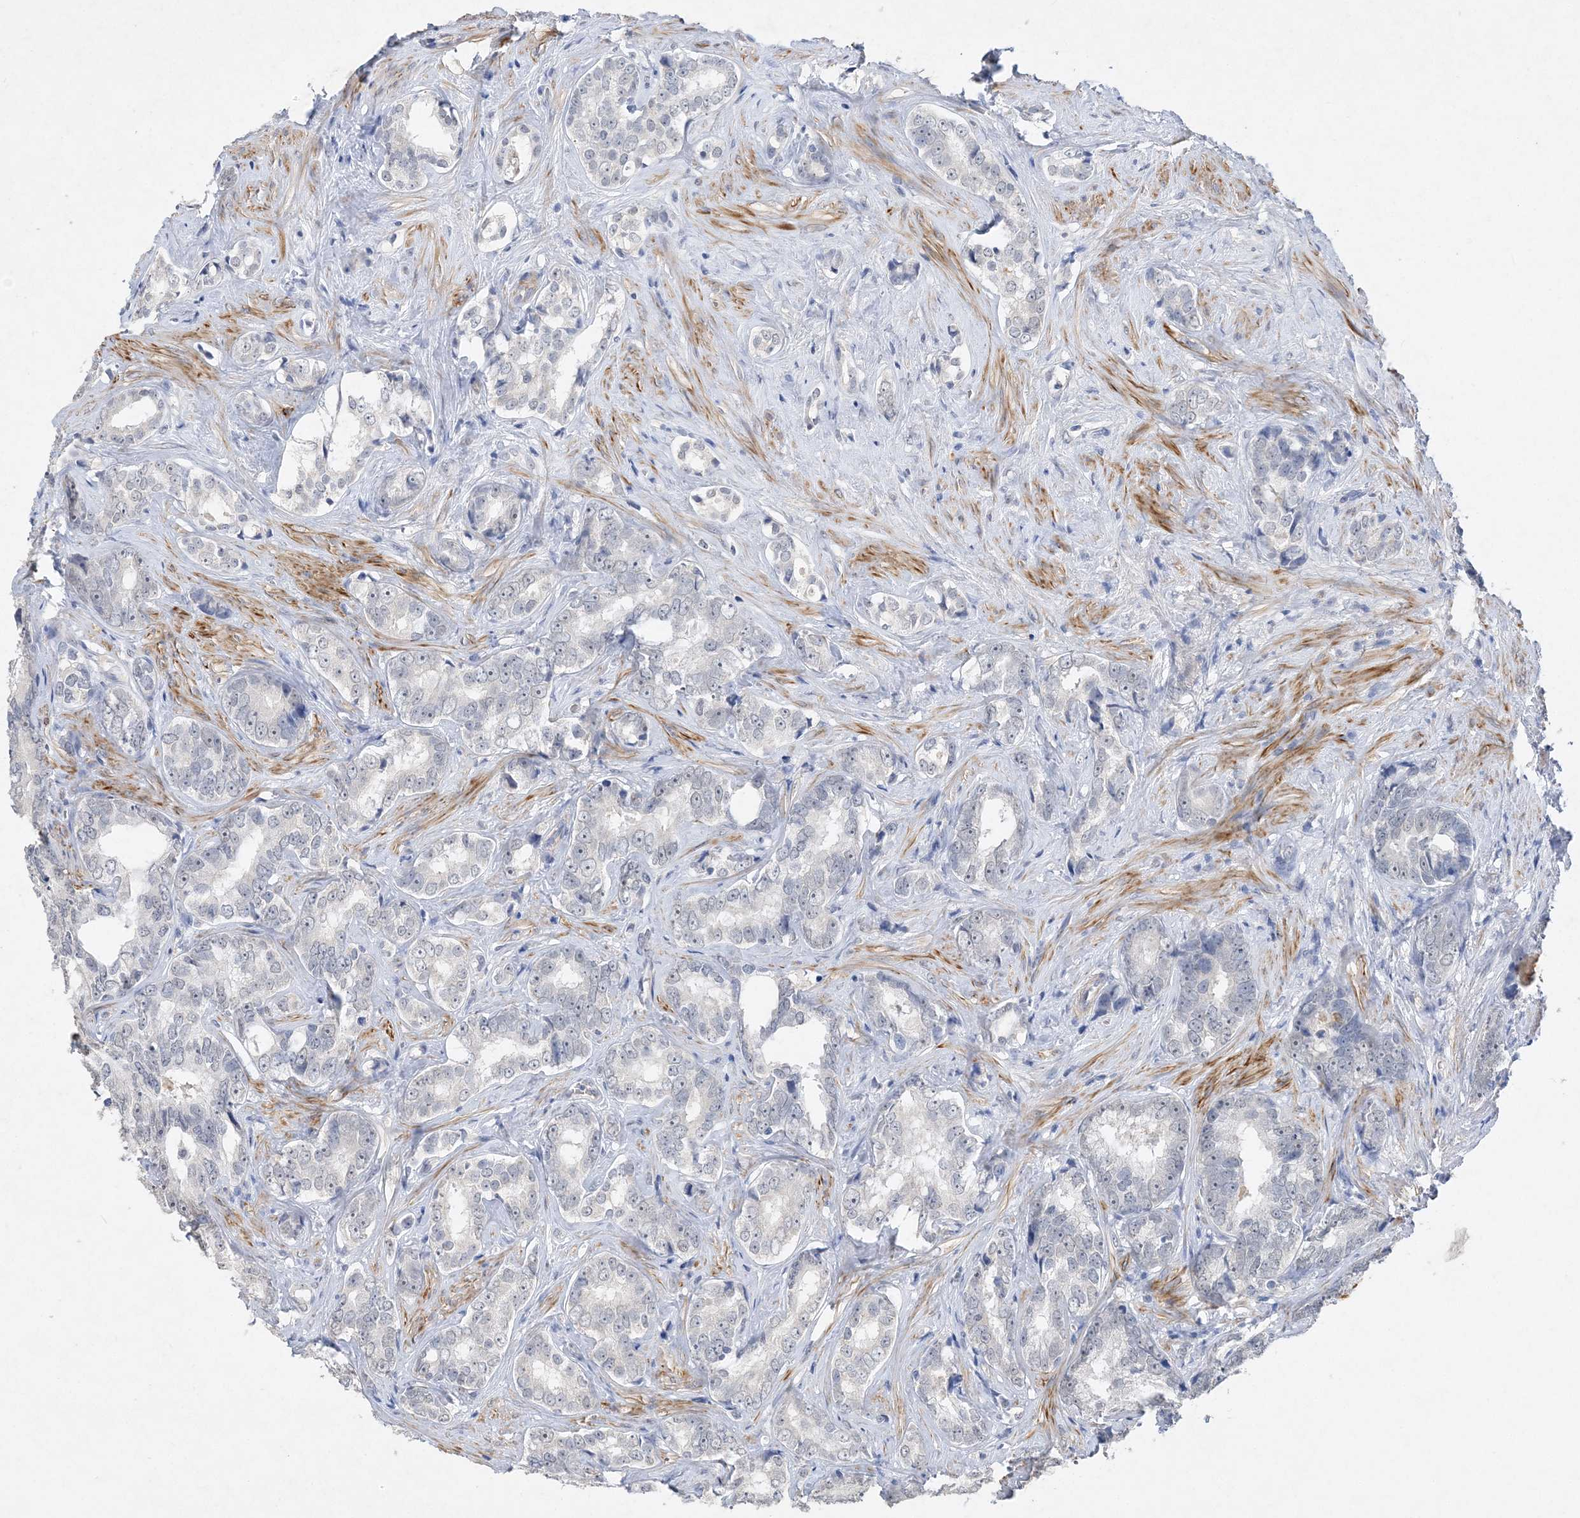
{"staining": {"intensity": "negative", "quantity": "none", "location": "none"}, "tissue": "prostate cancer", "cell_type": "Tumor cells", "image_type": "cancer", "snomed": [{"axis": "morphology", "description": "Adenocarcinoma, High grade"}, {"axis": "topography", "description": "Prostate"}], "caption": "IHC histopathology image of neoplastic tissue: human adenocarcinoma (high-grade) (prostate) stained with DAB demonstrates no significant protein staining in tumor cells.", "gene": "C11orf58", "patient": {"sex": "male", "age": 66}}